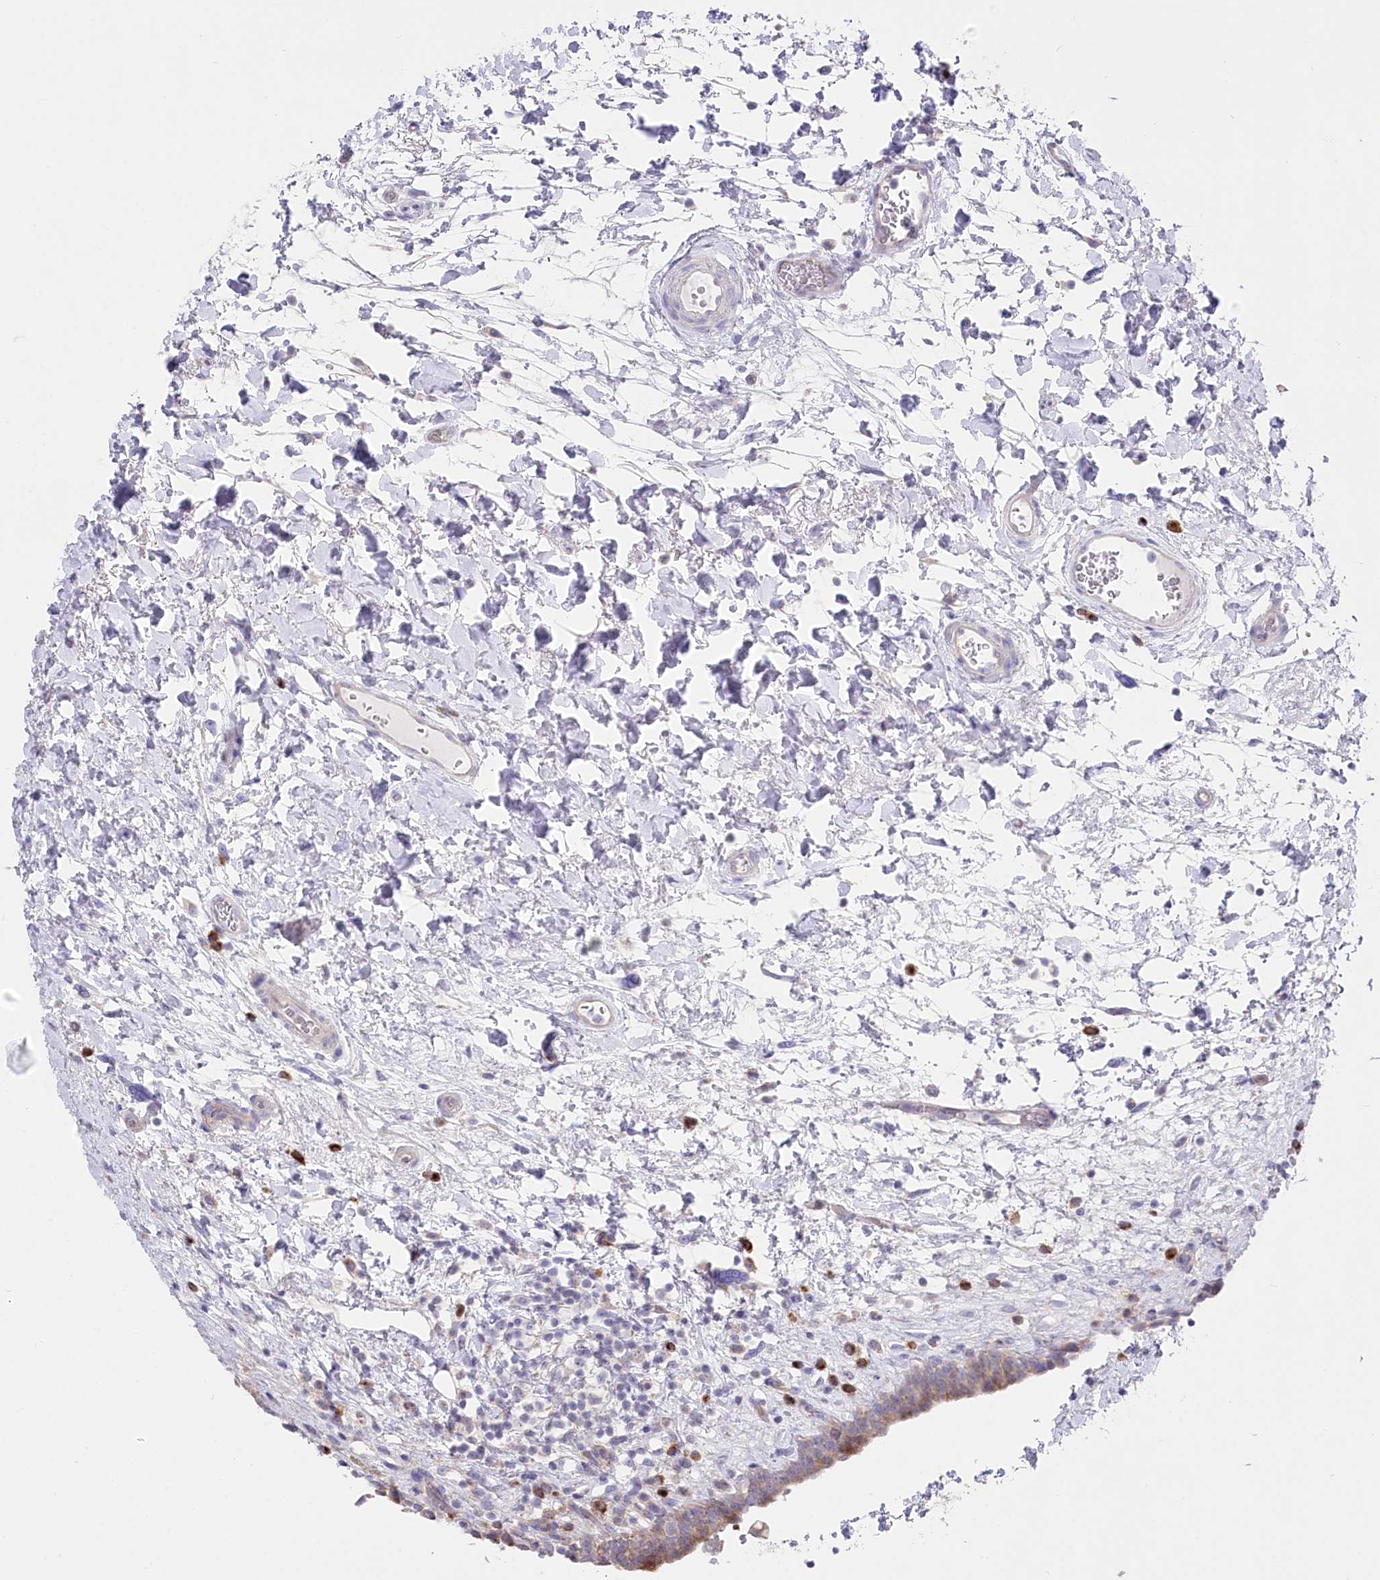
{"staining": {"intensity": "weak", "quantity": ">75%", "location": "cytoplasmic/membranous"}, "tissue": "urinary bladder", "cell_type": "Urothelial cells", "image_type": "normal", "snomed": [{"axis": "morphology", "description": "Normal tissue, NOS"}, {"axis": "topography", "description": "Urinary bladder"}], "caption": "Normal urinary bladder exhibits weak cytoplasmic/membranous positivity in about >75% of urothelial cells, visualized by immunohistochemistry. The staining is performed using DAB brown chromogen to label protein expression. The nuclei are counter-stained blue using hematoxylin.", "gene": "POGLUT1", "patient": {"sex": "male", "age": 83}}